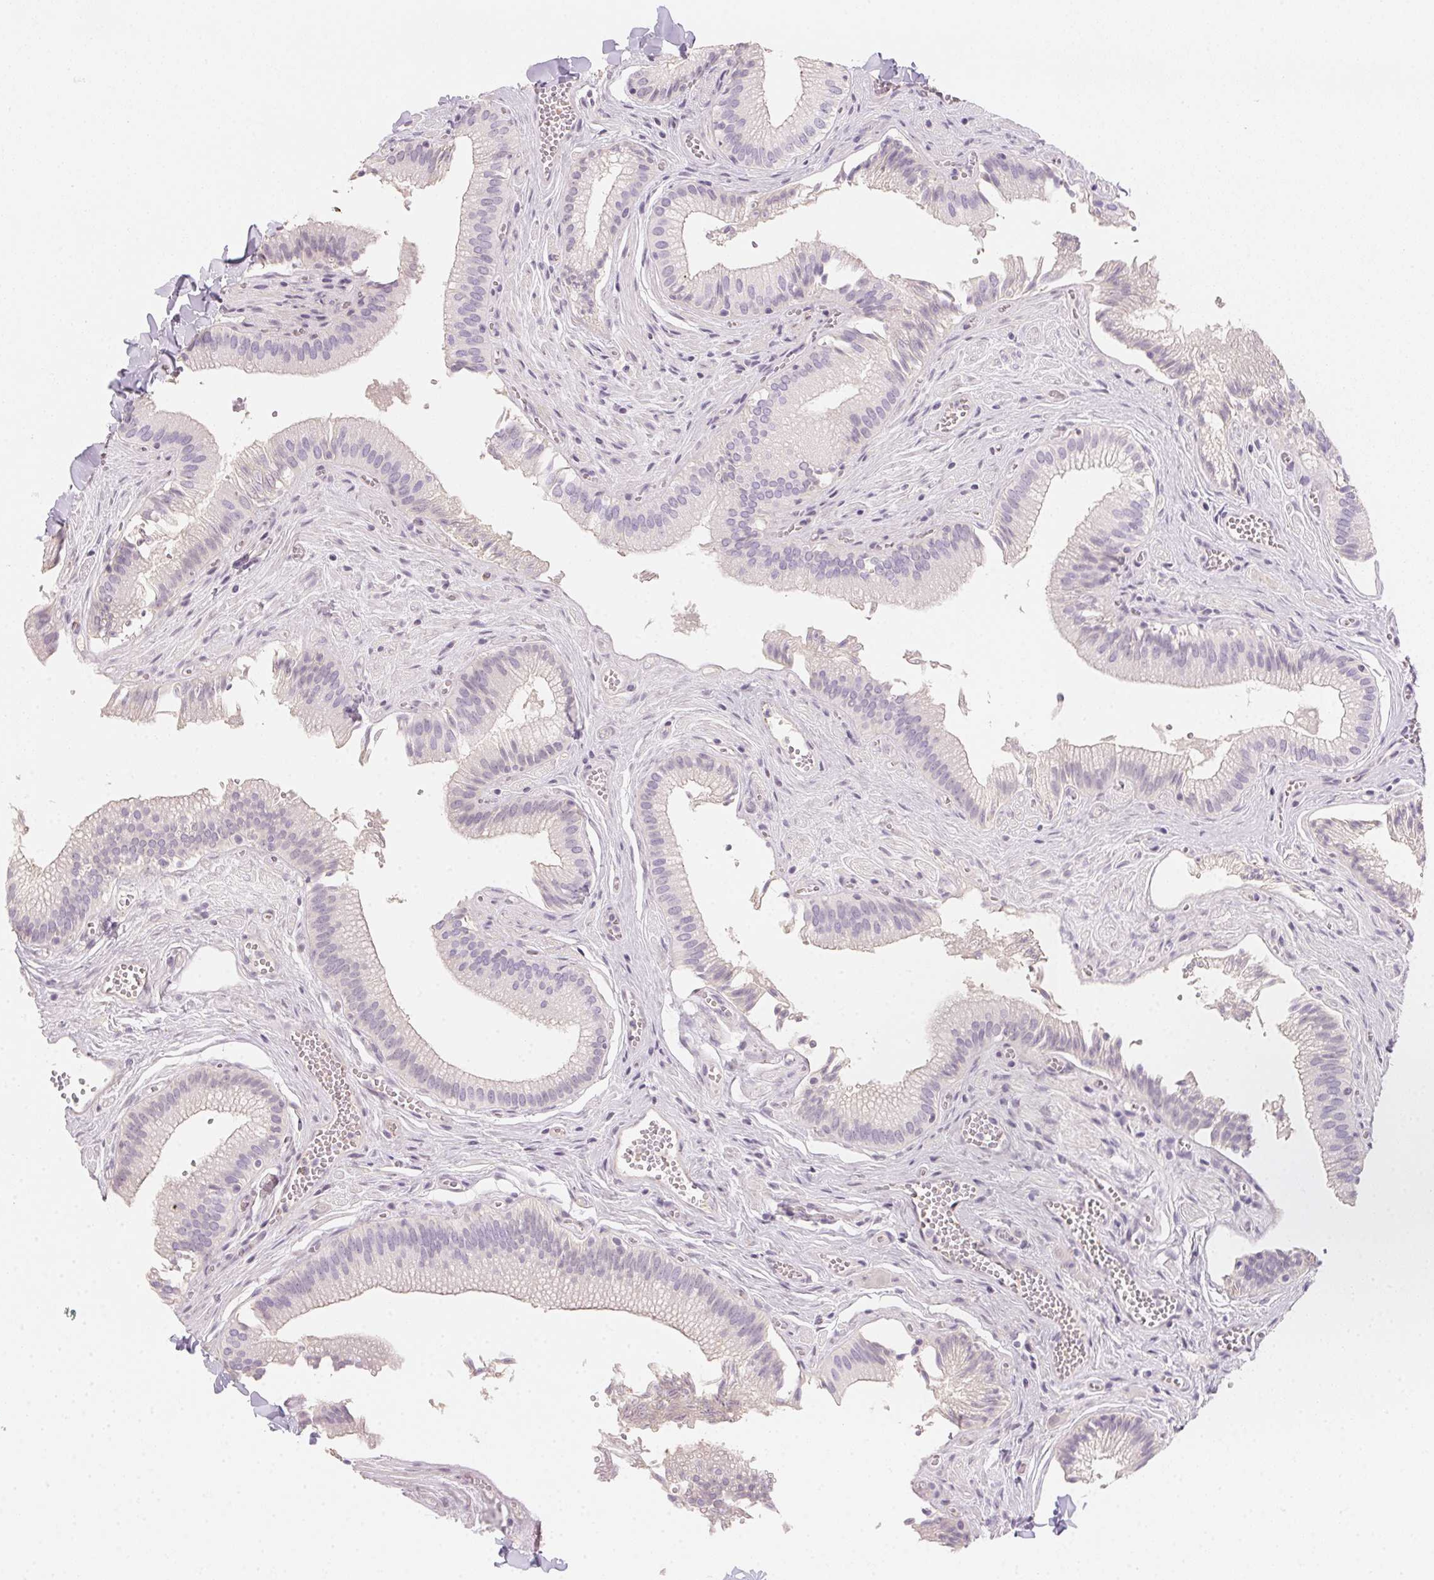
{"staining": {"intensity": "negative", "quantity": "none", "location": "none"}, "tissue": "gallbladder", "cell_type": "Glandular cells", "image_type": "normal", "snomed": [{"axis": "morphology", "description": "Normal tissue, NOS"}, {"axis": "topography", "description": "Gallbladder"}, {"axis": "topography", "description": "Peripheral nerve tissue"}], "caption": "Glandular cells are negative for protein expression in benign human gallbladder. (DAB (3,3'-diaminobenzidine) immunohistochemistry (IHC) with hematoxylin counter stain).", "gene": "MYL4", "patient": {"sex": "male", "age": 17}}